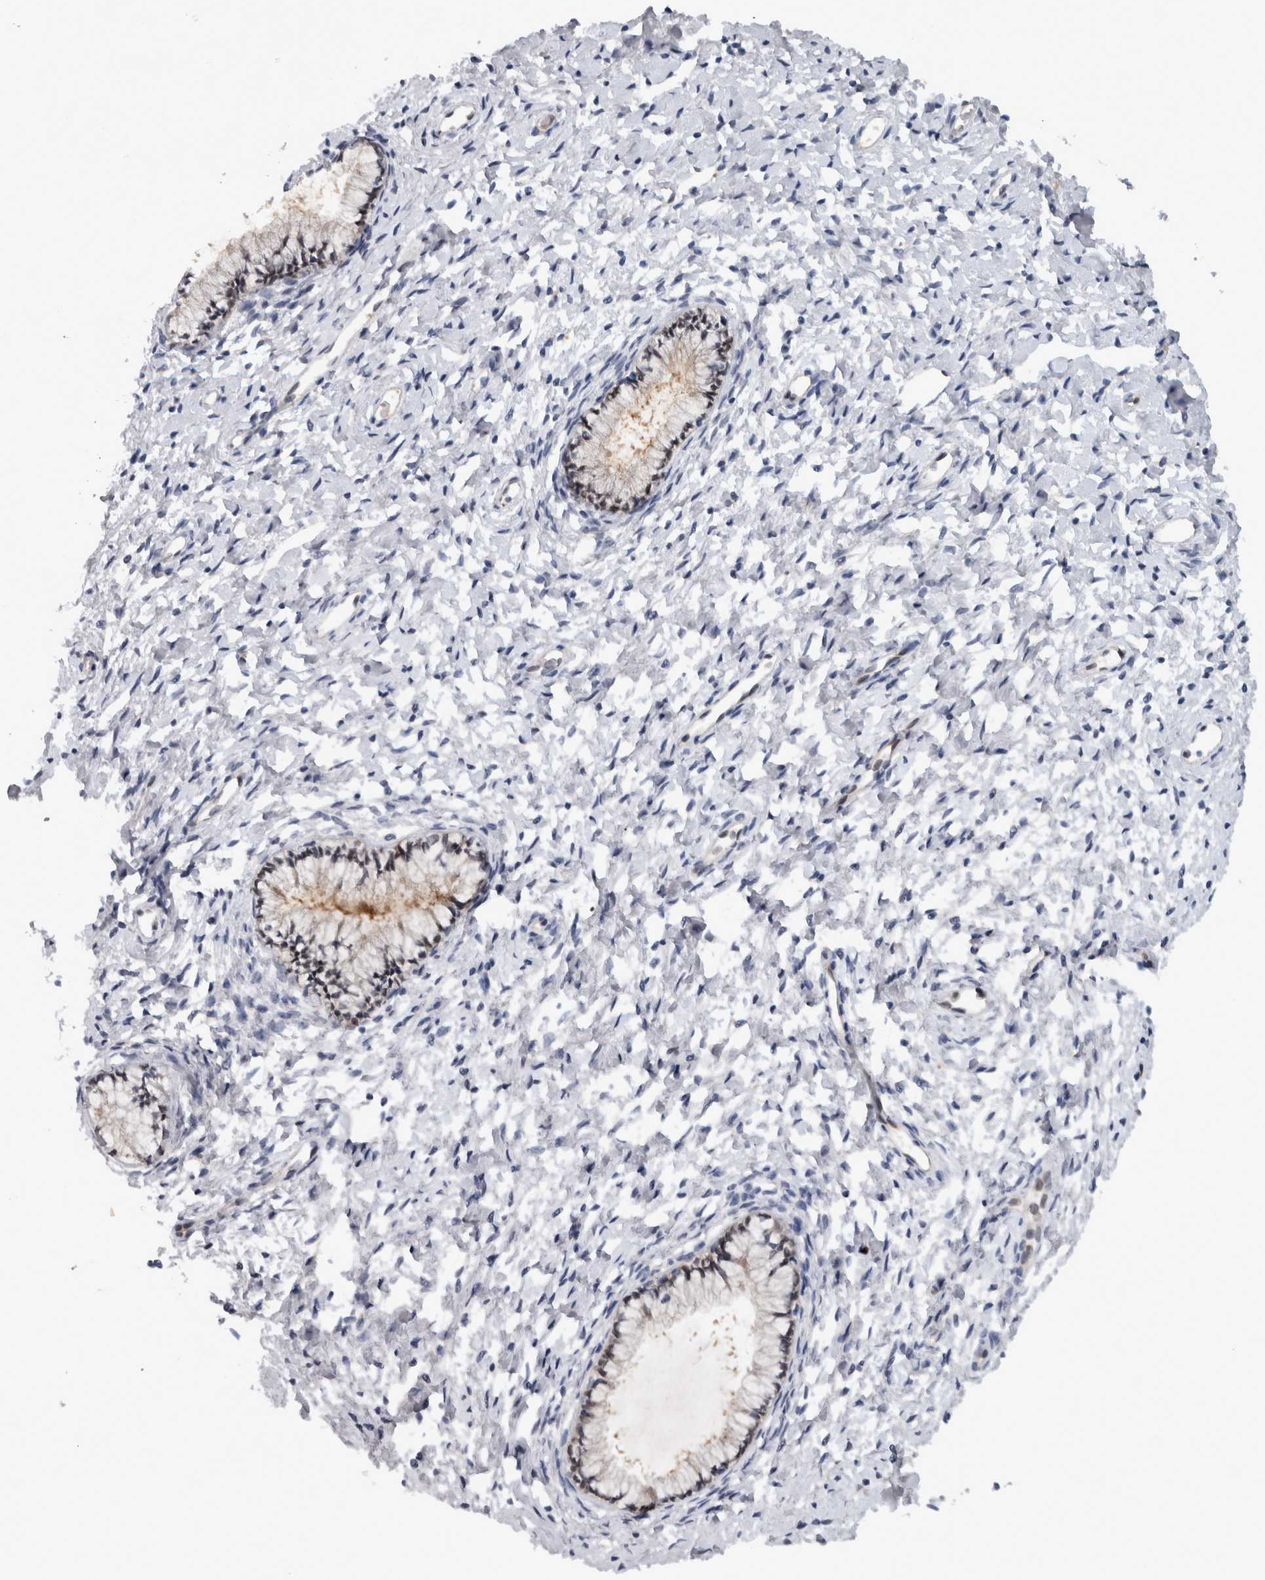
{"staining": {"intensity": "moderate", "quantity": ">75%", "location": "cytoplasmic/membranous,nuclear"}, "tissue": "cervix", "cell_type": "Glandular cells", "image_type": "normal", "snomed": [{"axis": "morphology", "description": "Normal tissue, NOS"}, {"axis": "topography", "description": "Cervix"}], "caption": "This image reveals benign cervix stained with IHC to label a protein in brown. The cytoplasmic/membranous,nuclear of glandular cells show moderate positivity for the protein. Nuclei are counter-stained blue.", "gene": "NAPRT", "patient": {"sex": "female", "age": 72}}